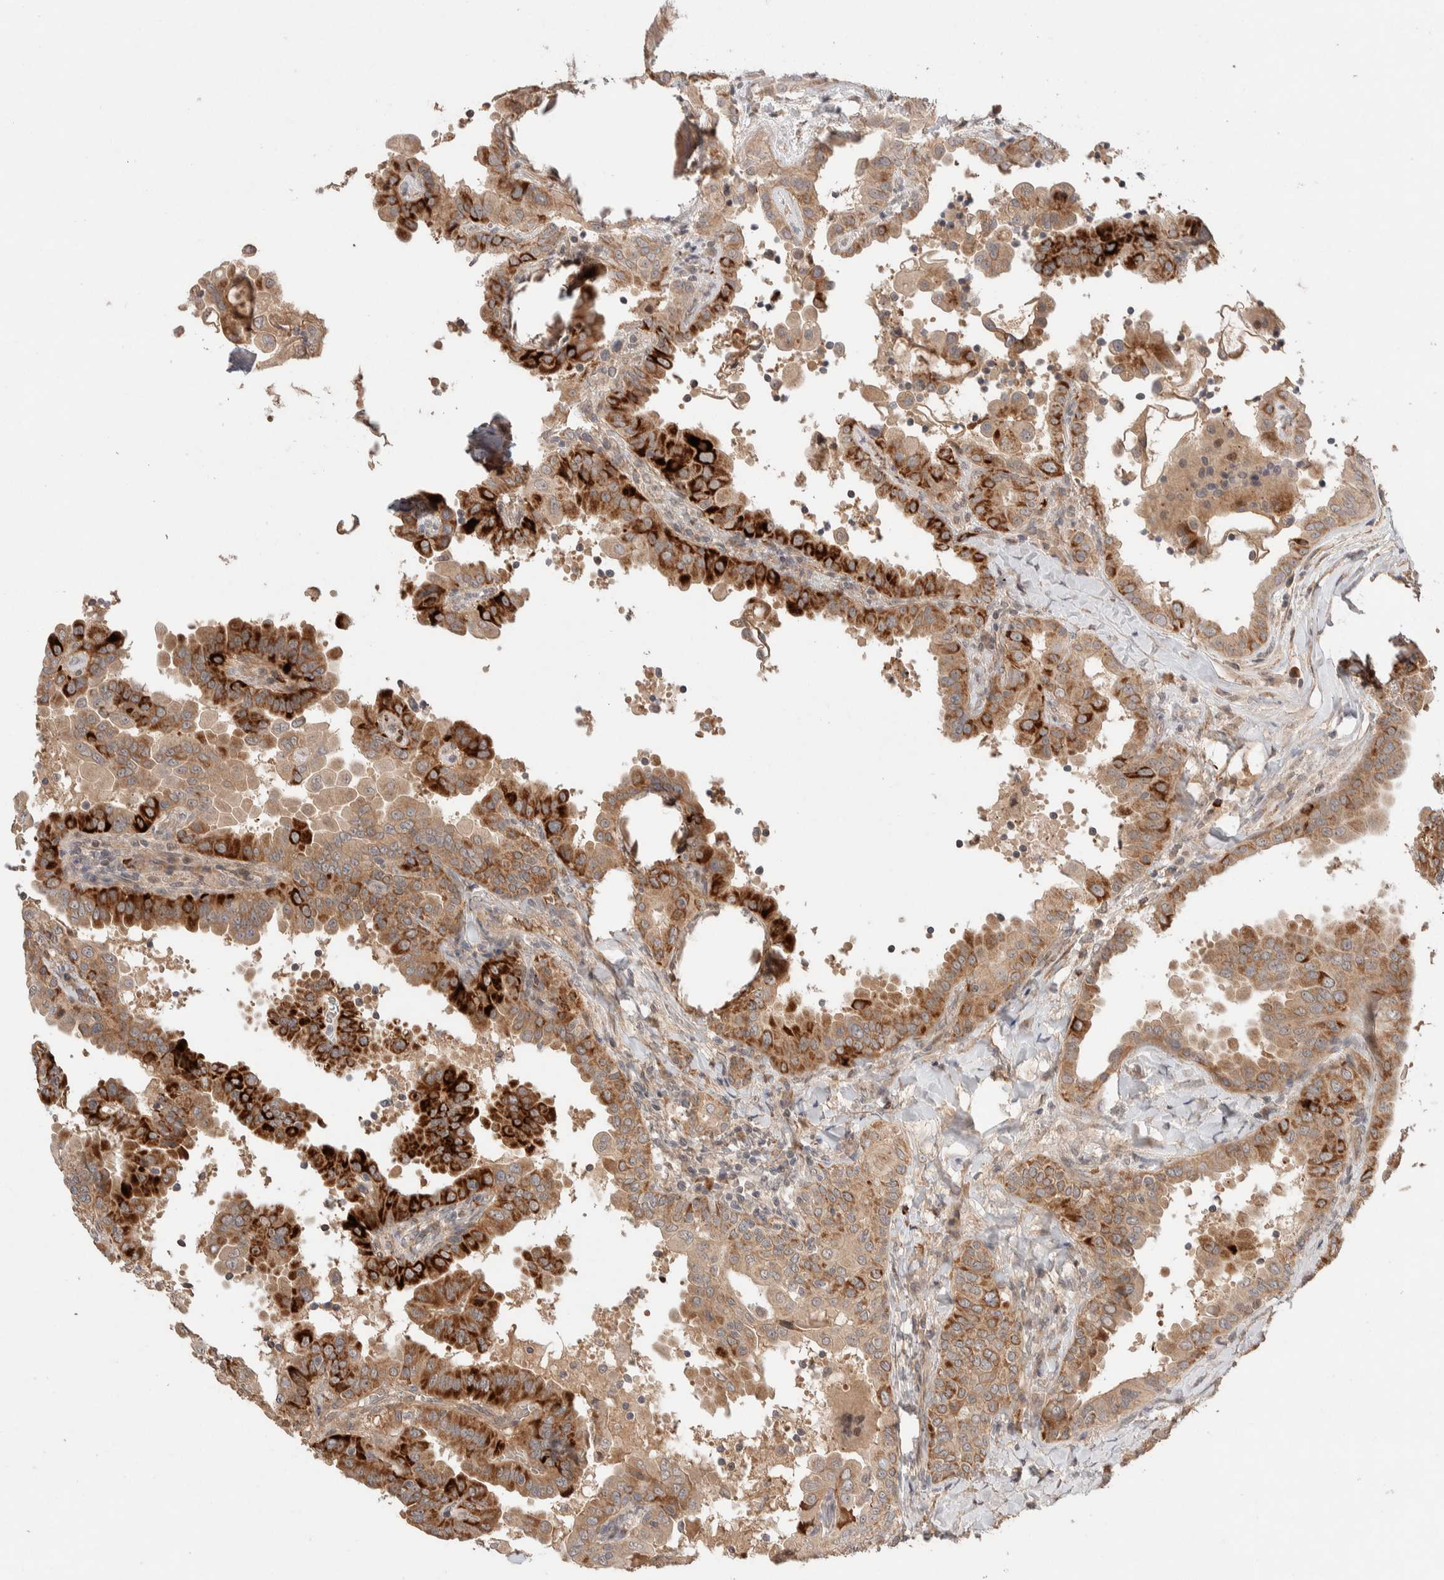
{"staining": {"intensity": "strong", "quantity": ">75%", "location": "cytoplasmic/membranous"}, "tissue": "thyroid cancer", "cell_type": "Tumor cells", "image_type": "cancer", "snomed": [{"axis": "morphology", "description": "Papillary adenocarcinoma, NOS"}, {"axis": "topography", "description": "Thyroid gland"}], "caption": "Tumor cells reveal strong cytoplasmic/membranous positivity in about >75% of cells in thyroid papillary adenocarcinoma. The protein is shown in brown color, while the nuclei are stained blue.", "gene": "CASK", "patient": {"sex": "male", "age": 33}}